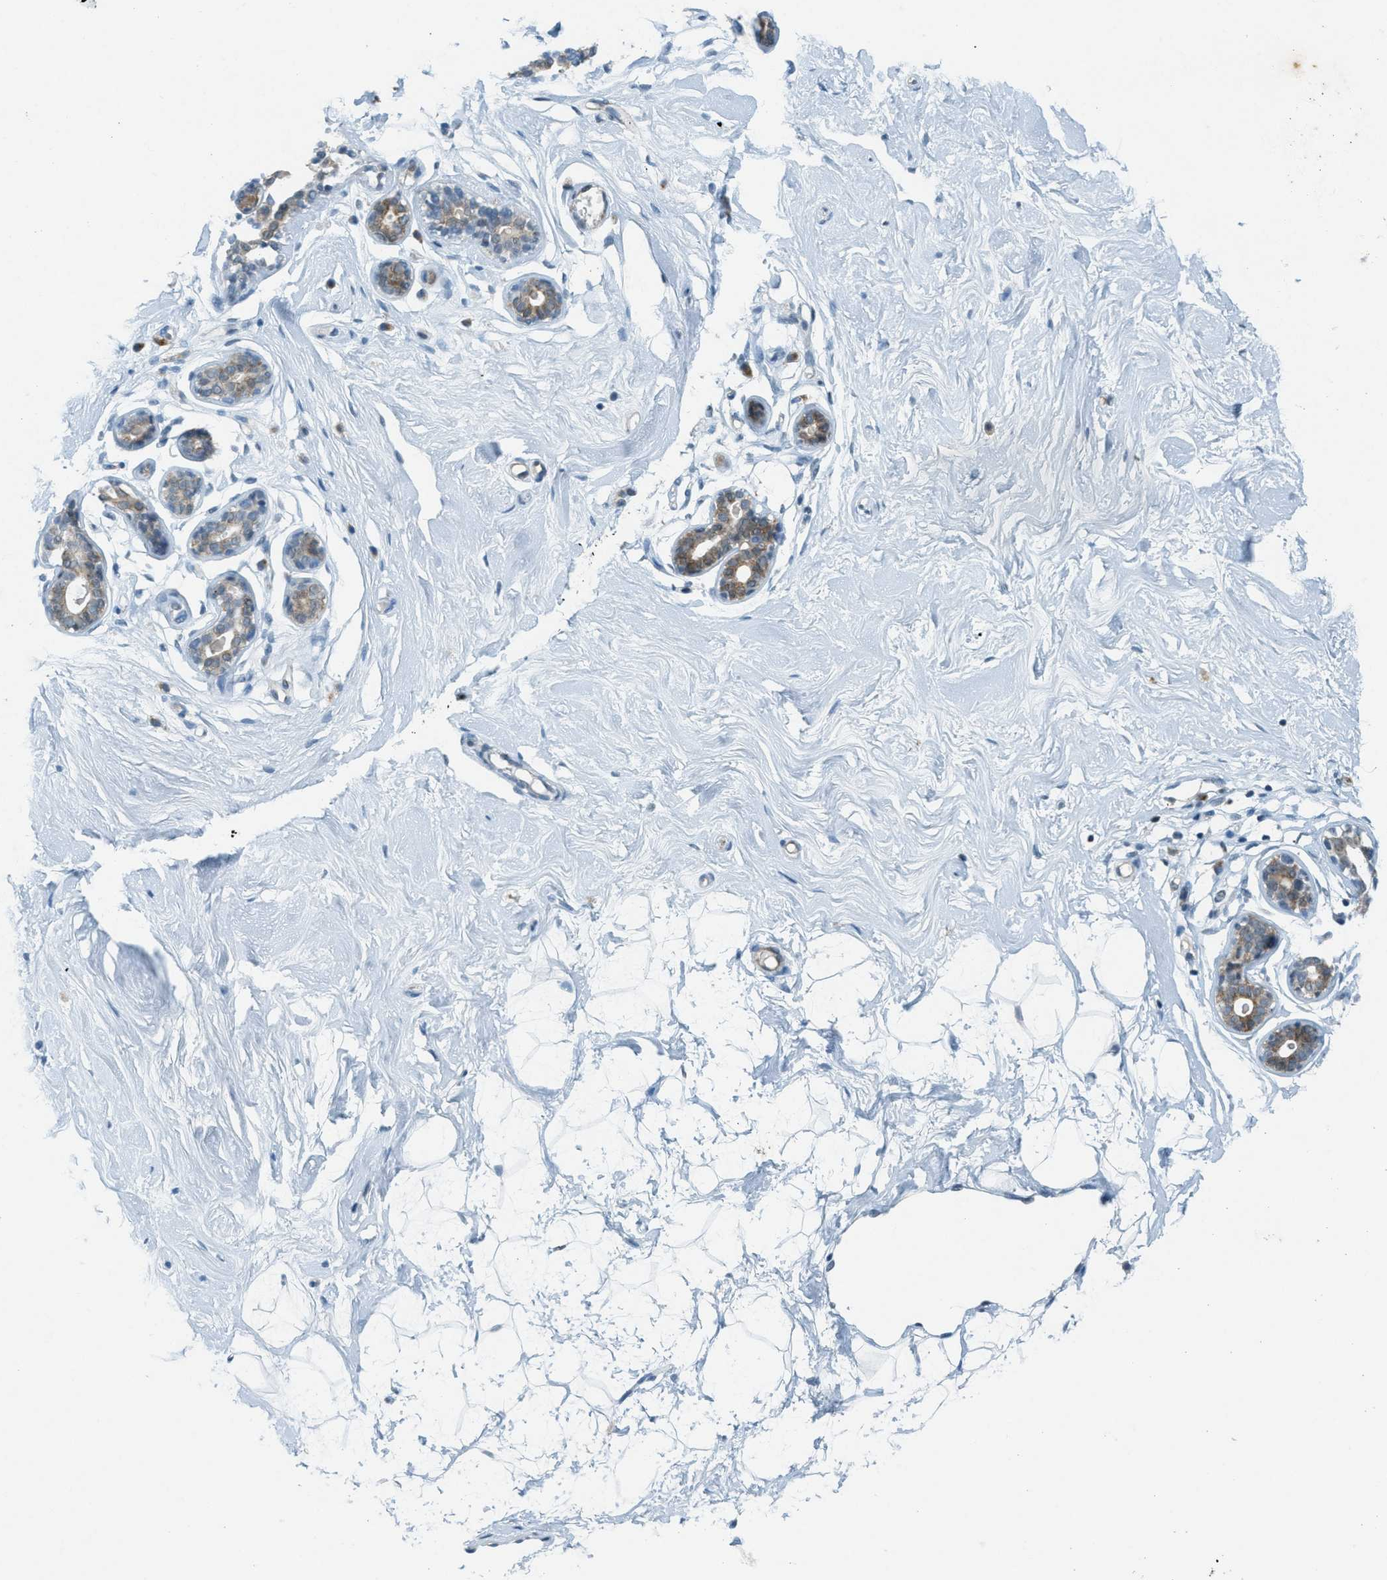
{"staining": {"intensity": "negative", "quantity": "none", "location": "none"}, "tissue": "breast", "cell_type": "Adipocytes", "image_type": "normal", "snomed": [{"axis": "morphology", "description": "Normal tissue, NOS"}, {"axis": "topography", "description": "Breast"}], "caption": "DAB (3,3'-diaminobenzidine) immunohistochemical staining of unremarkable breast displays no significant expression in adipocytes. (Stains: DAB (3,3'-diaminobenzidine) immunohistochemistry with hematoxylin counter stain, Microscopy: brightfield microscopy at high magnification).", "gene": "FYN", "patient": {"sex": "female", "age": 23}}